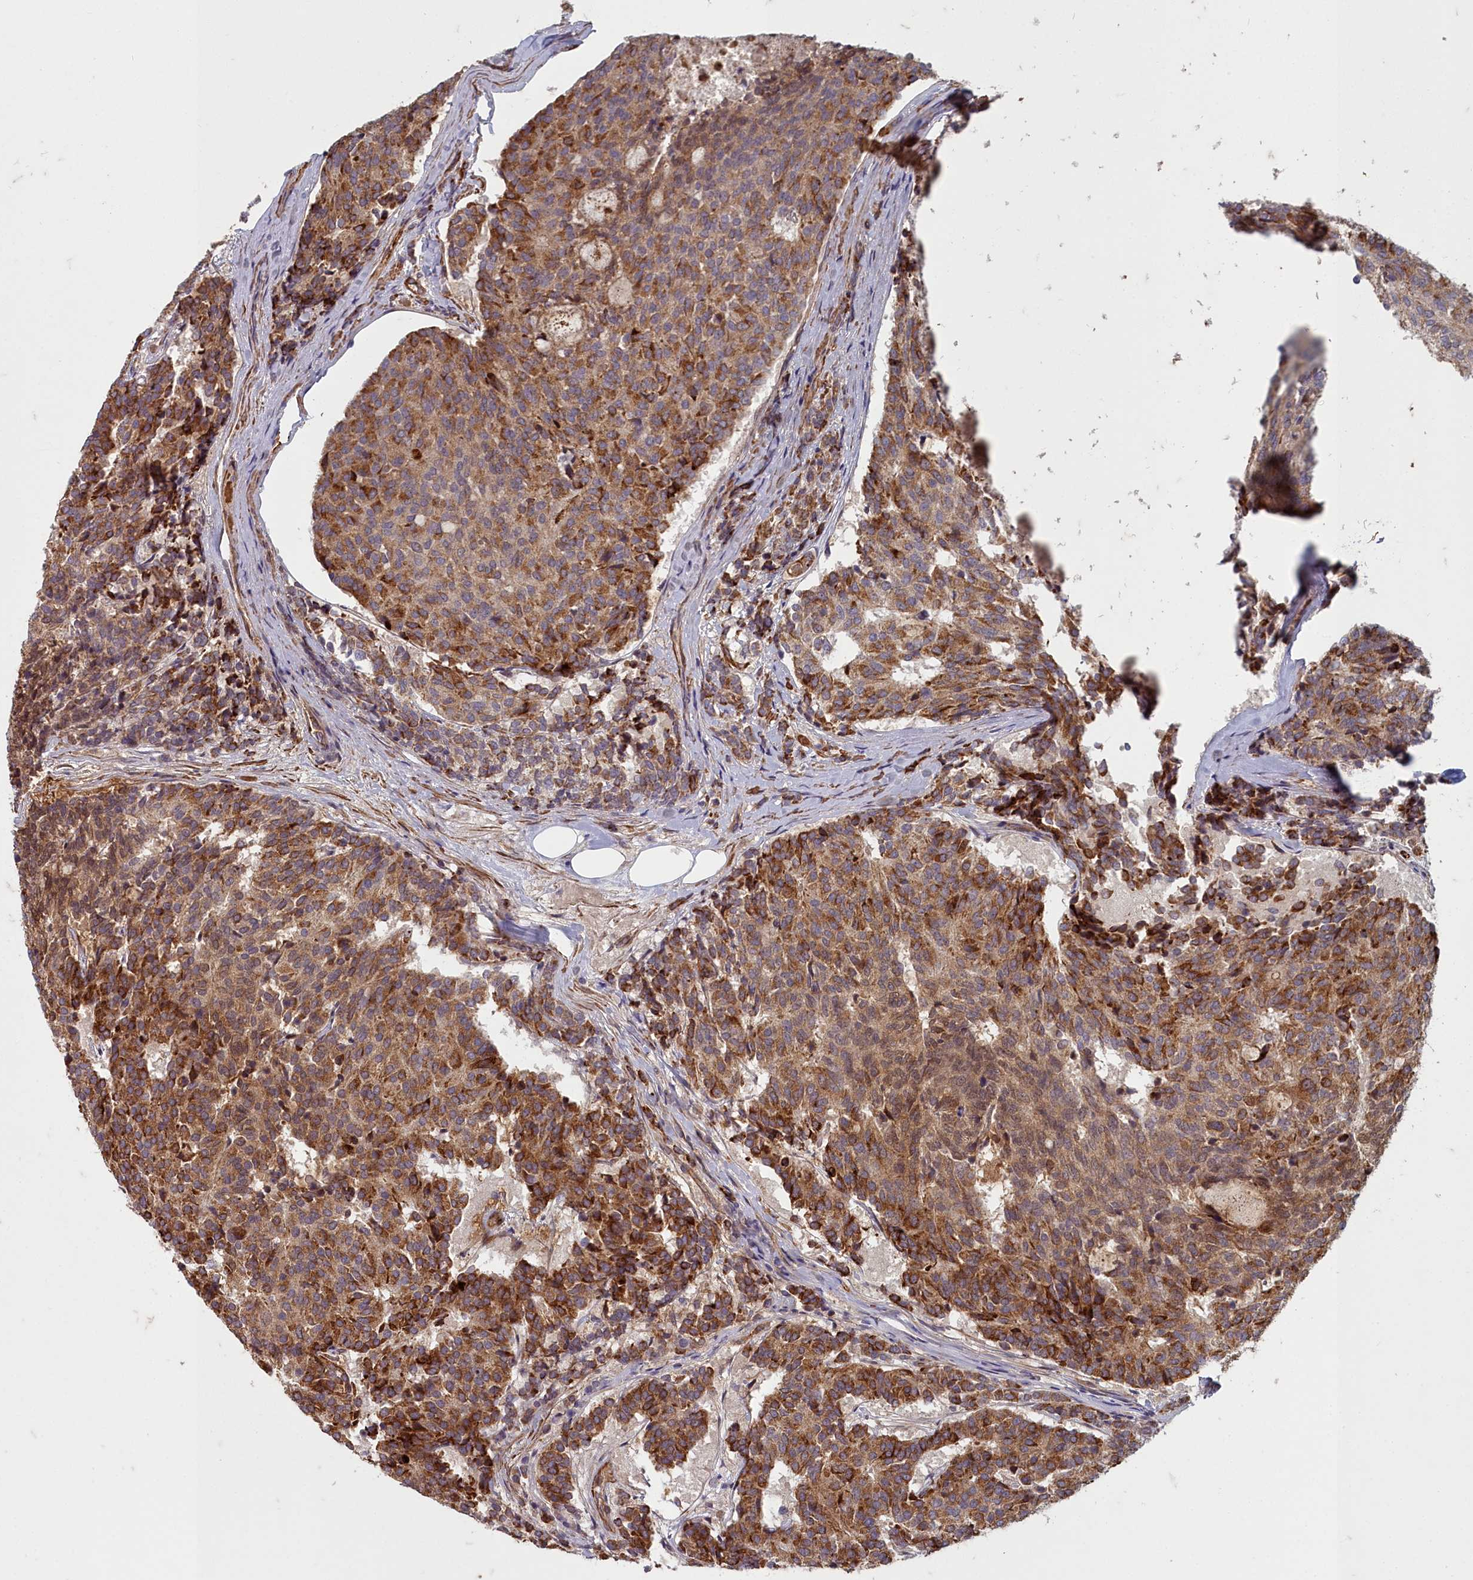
{"staining": {"intensity": "moderate", "quantity": ">75%", "location": "cytoplasmic/membranous"}, "tissue": "carcinoid", "cell_type": "Tumor cells", "image_type": "cancer", "snomed": [{"axis": "morphology", "description": "Carcinoid, malignant, NOS"}, {"axis": "topography", "description": "Pancreas"}], "caption": "Protein positivity by immunohistochemistry (IHC) exhibits moderate cytoplasmic/membranous expression in about >75% of tumor cells in carcinoid (malignant).", "gene": "ZNF626", "patient": {"sex": "female", "age": 54}}